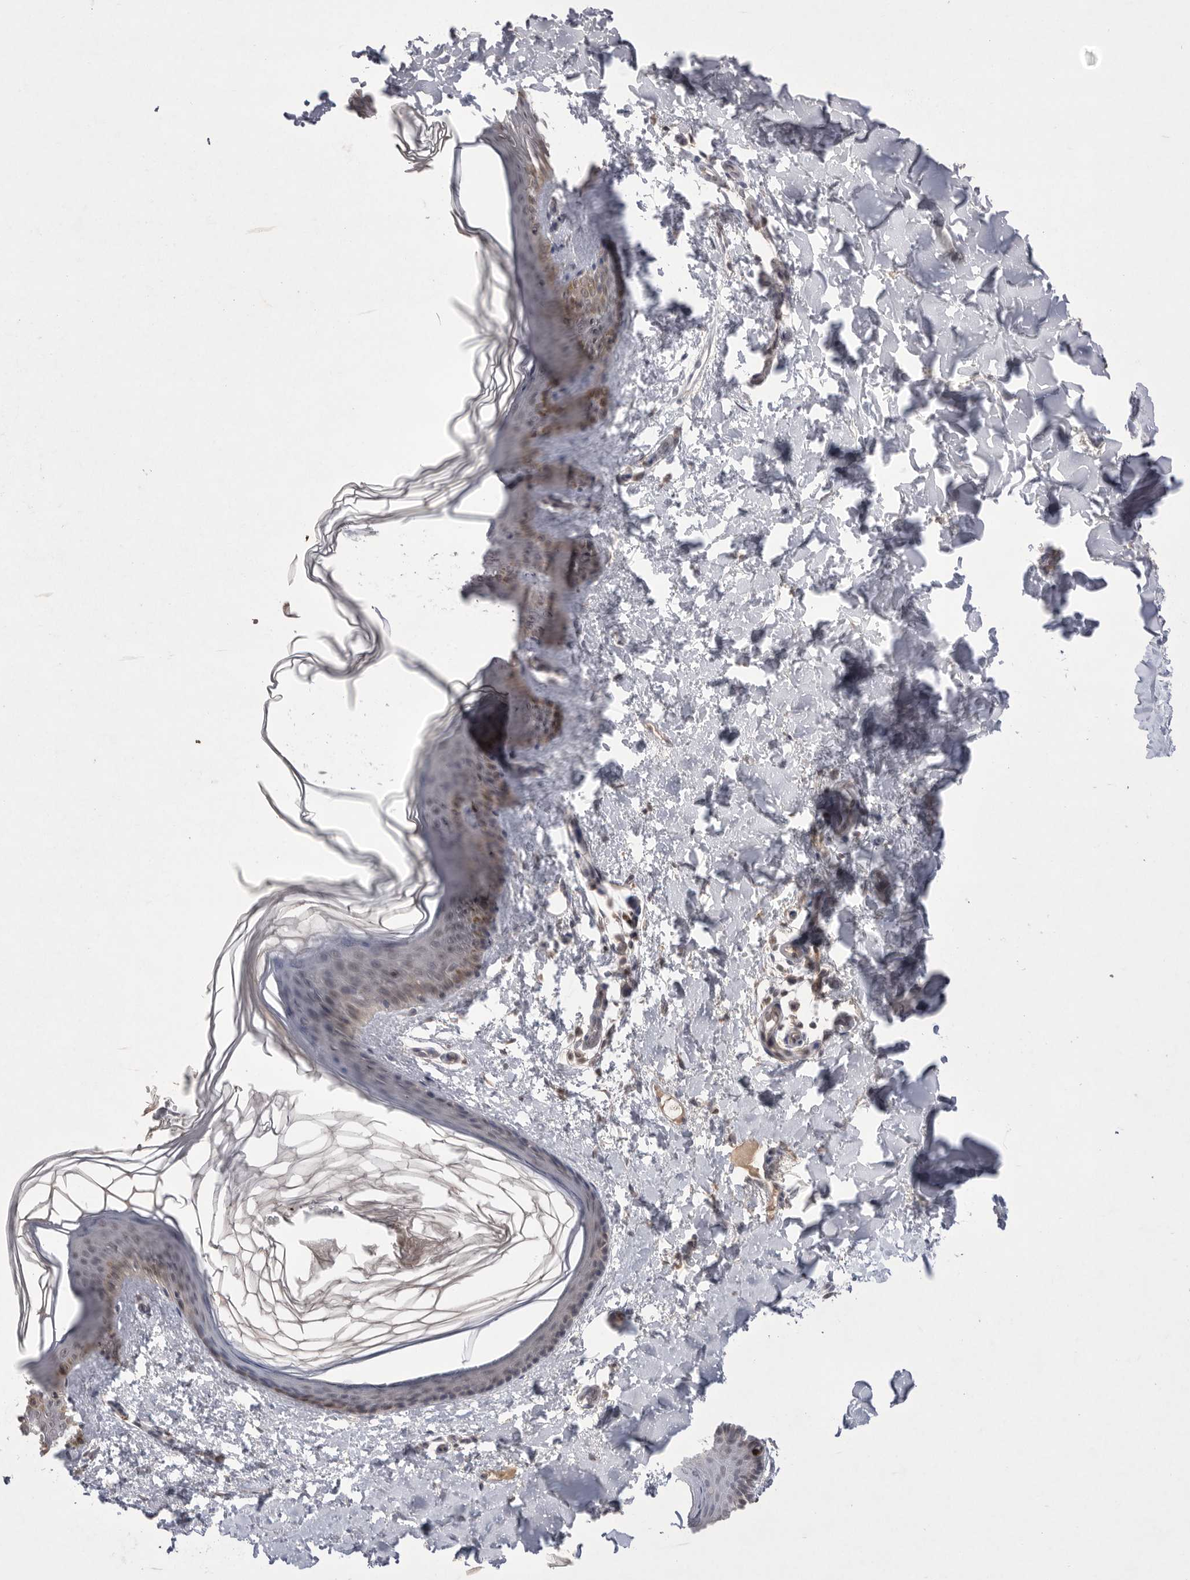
{"staining": {"intensity": "weak", "quantity": "25%-75%", "location": "cytoplasmic/membranous"}, "tissue": "skin", "cell_type": "Fibroblasts", "image_type": "normal", "snomed": [{"axis": "morphology", "description": "Normal tissue, NOS"}, {"axis": "morphology", "description": "Neoplasm, benign, NOS"}, {"axis": "topography", "description": "Skin"}, {"axis": "topography", "description": "Soft tissue"}], "caption": "Protein analysis of unremarkable skin displays weak cytoplasmic/membranous staining in about 25%-75% of fibroblasts. The staining was performed using DAB to visualize the protein expression in brown, while the nuclei were stained in blue with hematoxylin (Magnification: 20x).", "gene": "HUS1", "patient": {"sex": "male", "age": 26}}